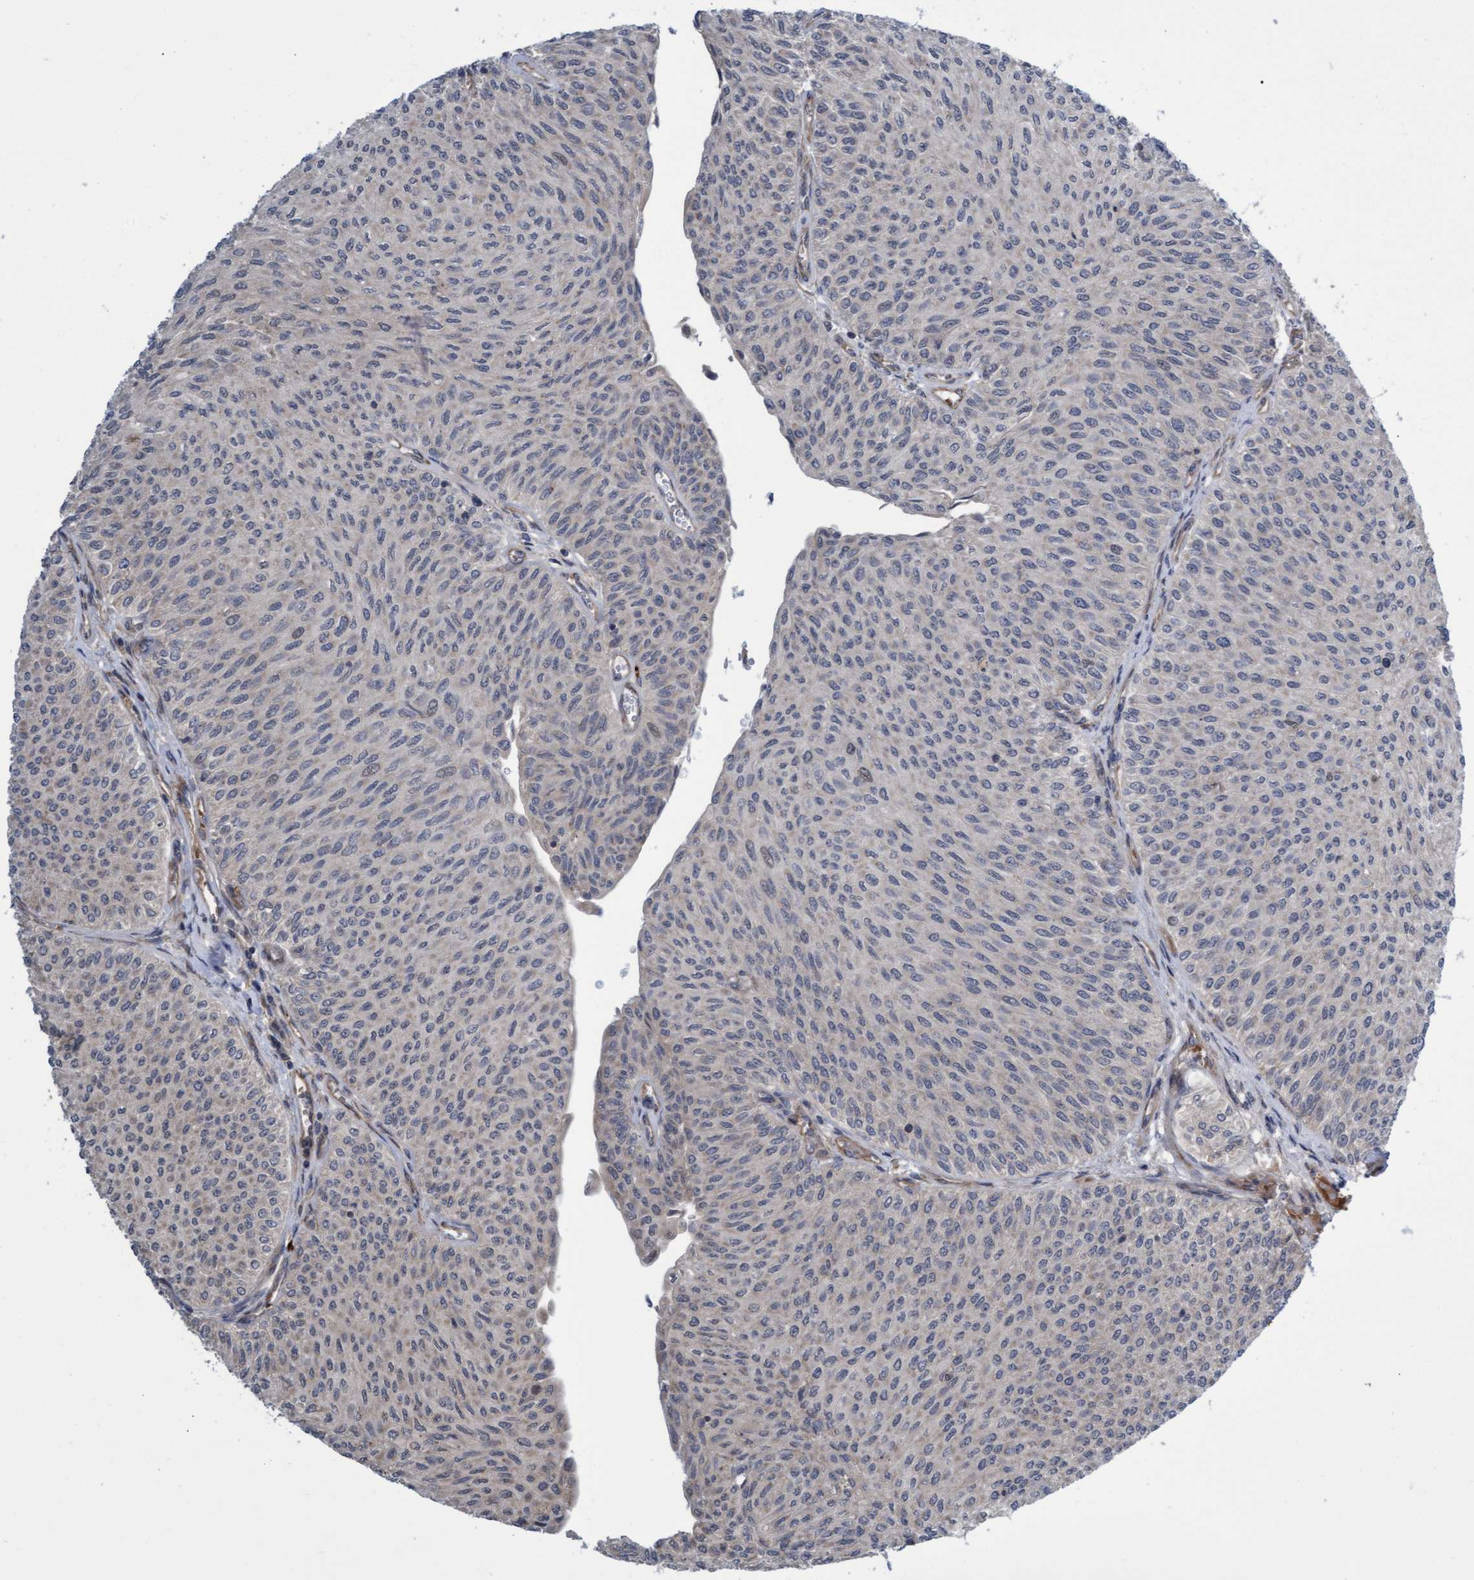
{"staining": {"intensity": "negative", "quantity": "none", "location": "none"}, "tissue": "urothelial cancer", "cell_type": "Tumor cells", "image_type": "cancer", "snomed": [{"axis": "morphology", "description": "Urothelial carcinoma, Low grade"}, {"axis": "topography", "description": "Urinary bladder"}], "caption": "Tumor cells show no significant protein staining in low-grade urothelial carcinoma. Nuclei are stained in blue.", "gene": "TNFRSF10B", "patient": {"sex": "male", "age": 78}}